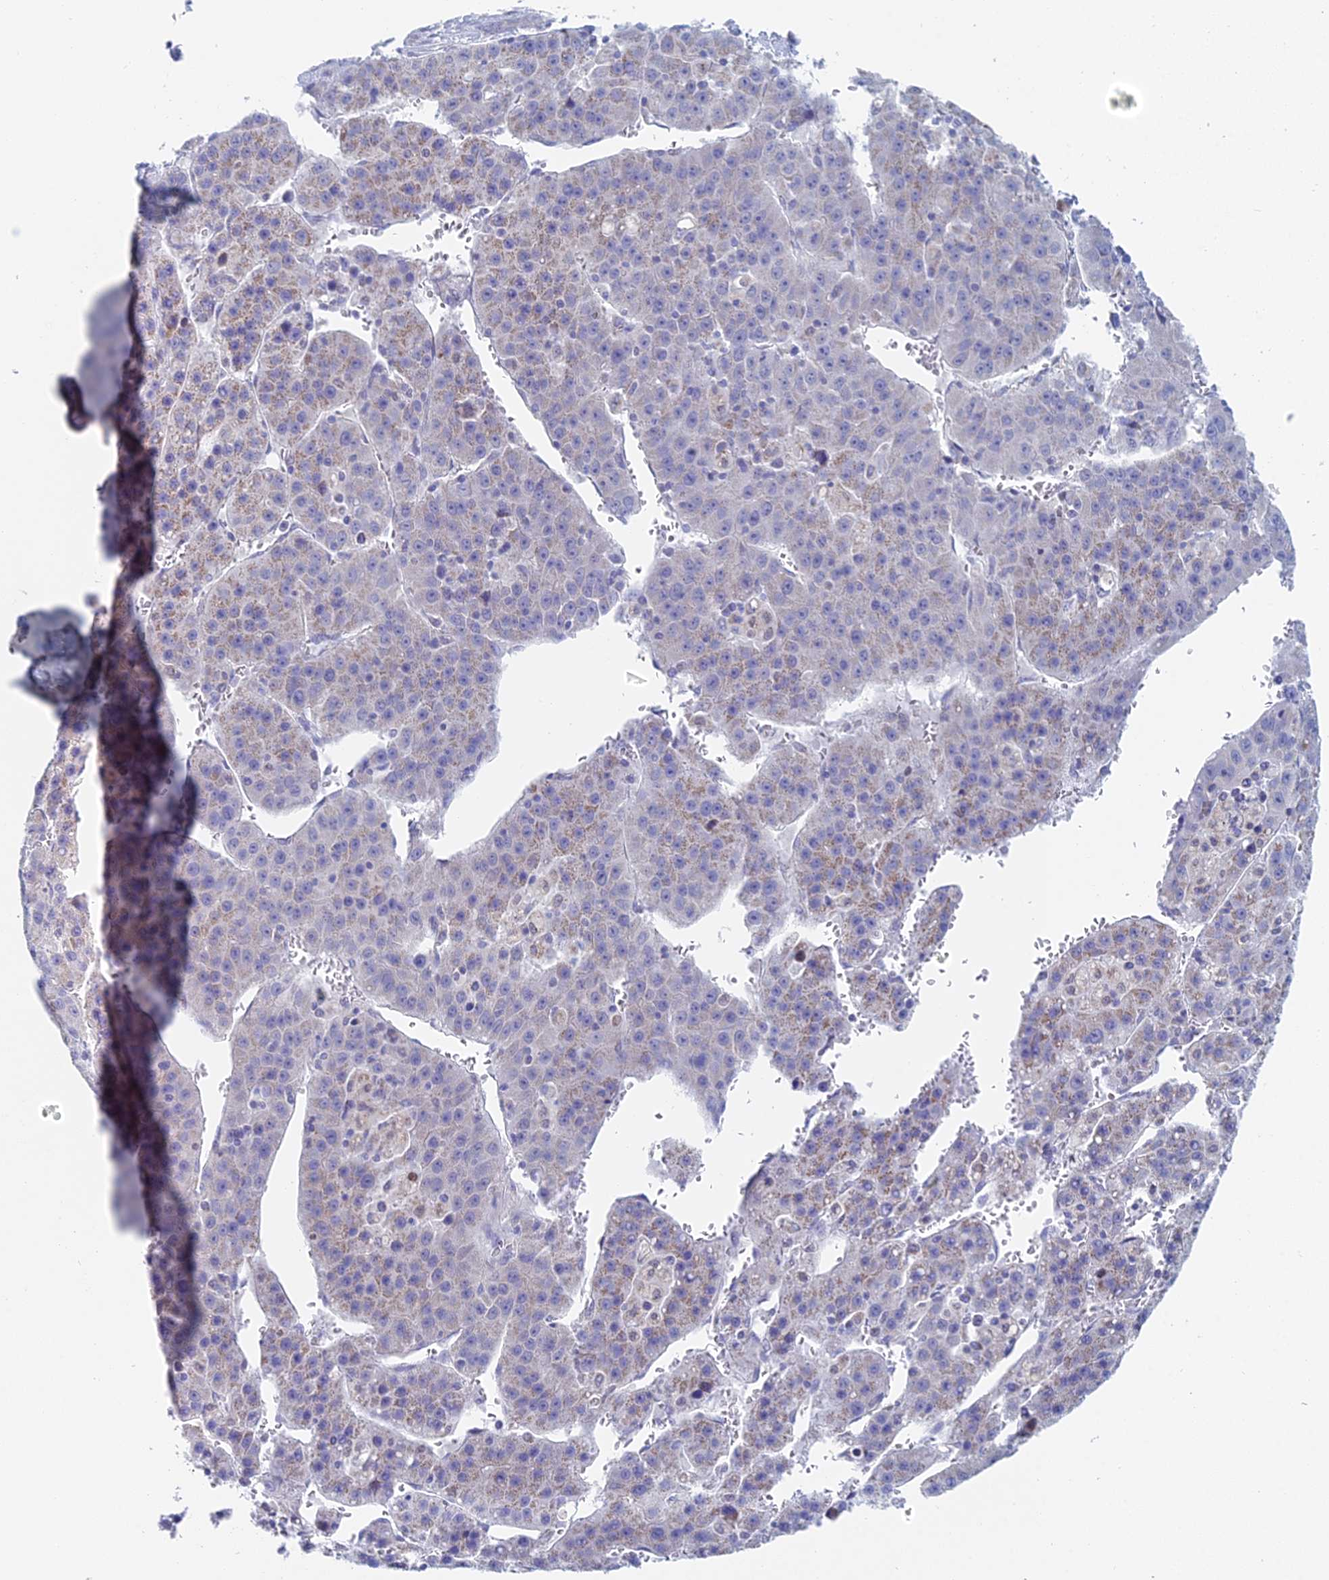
{"staining": {"intensity": "negative", "quantity": "none", "location": "none"}, "tissue": "liver cancer", "cell_type": "Tumor cells", "image_type": "cancer", "snomed": [{"axis": "morphology", "description": "Carcinoma, Hepatocellular, NOS"}, {"axis": "topography", "description": "Liver"}], "caption": "Immunohistochemistry photomicrograph of hepatocellular carcinoma (liver) stained for a protein (brown), which exhibits no staining in tumor cells.", "gene": "ACSM1", "patient": {"sex": "female", "age": 53}}